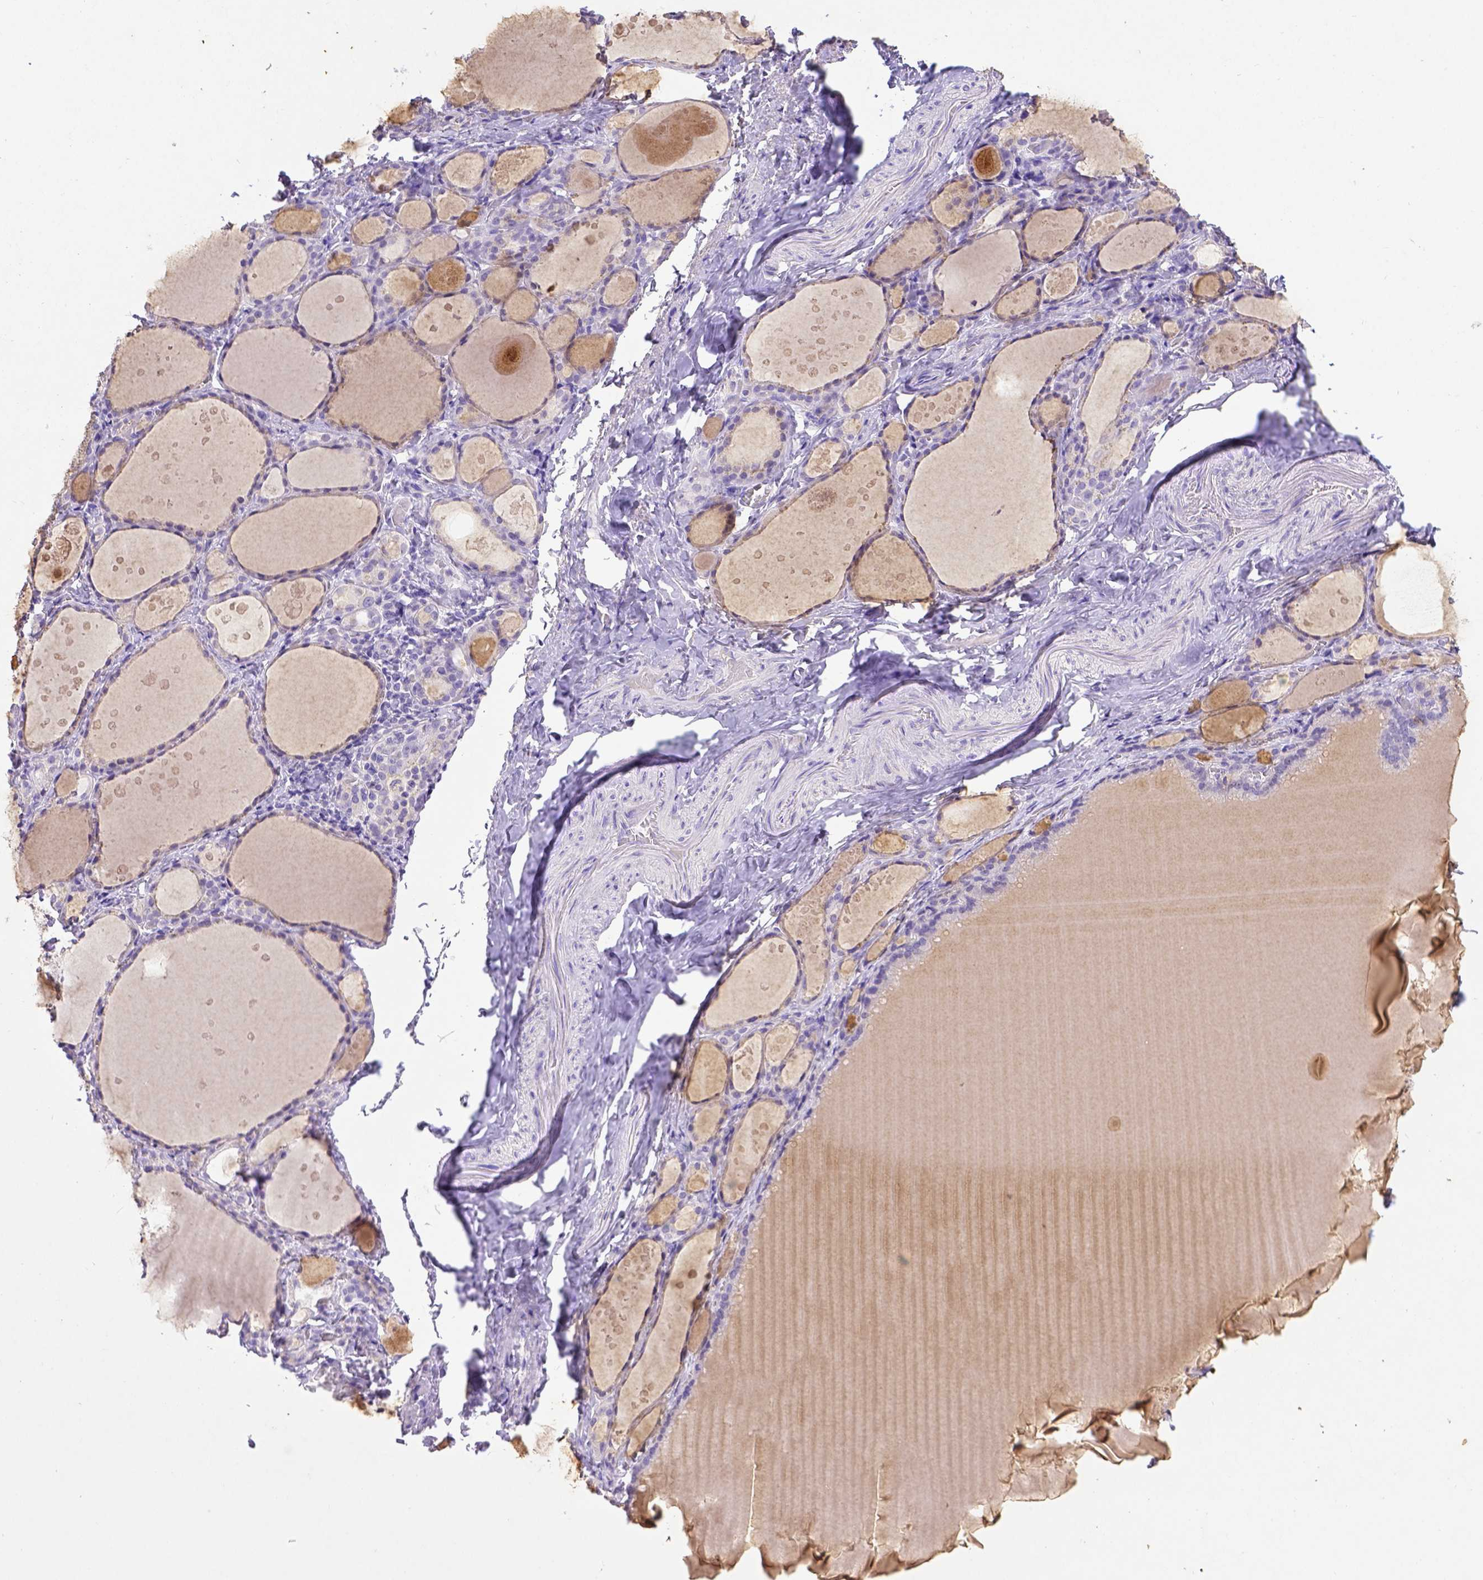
{"staining": {"intensity": "negative", "quantity": "none", "location": "none"}, "tissue": "thyroid gland", "cell_type": "Glandular cells", "image_type": "normal", "snomed": [{"axis": "morphology", "description": "Normal tissue, NOS"}, {"axis": "topography", "description": "Thyroid gland"}], "caption": "Immunohistochemical staining of normal human thyroid gland shows no significant staining in glandular cells.", "gene": "B3GAT1", "patient": {"sex": "male", "age": 68}}